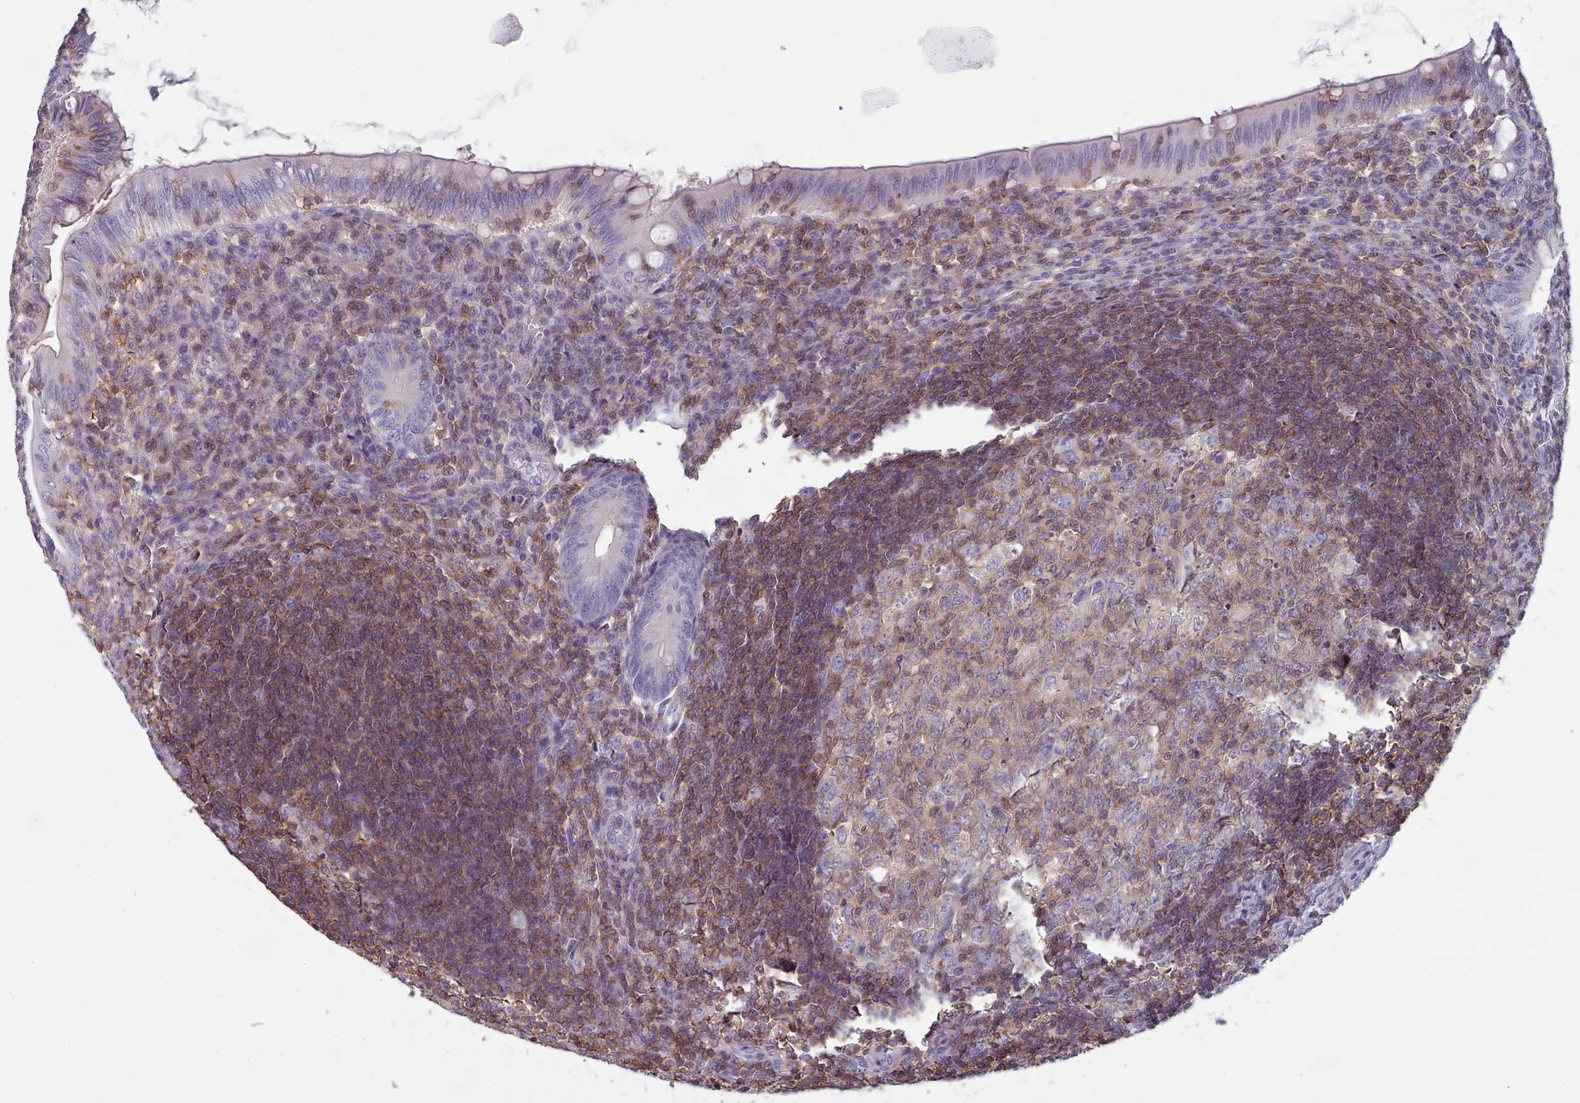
{"staining": {"intensity": "negative", "quantity": "none", "location": "none"}, "tissue": "appendix", "cell_type": "Glandular cells", "image_type": "normal", "snomed": [{"axis": "morphology", "description": "Normal tissue, NOS"}, {"axis": "topography", "description": "Appendix"}], "caption": "DAB immunohistochemical staining of benign human appendix exhibits no significant staining in glandular cells. (DAB immunohistochemistry (IHC) visualized using brightfield microscopy, high magnification).", "gene": "RAC1", "patient": {"sex": "male", "age": 14}}